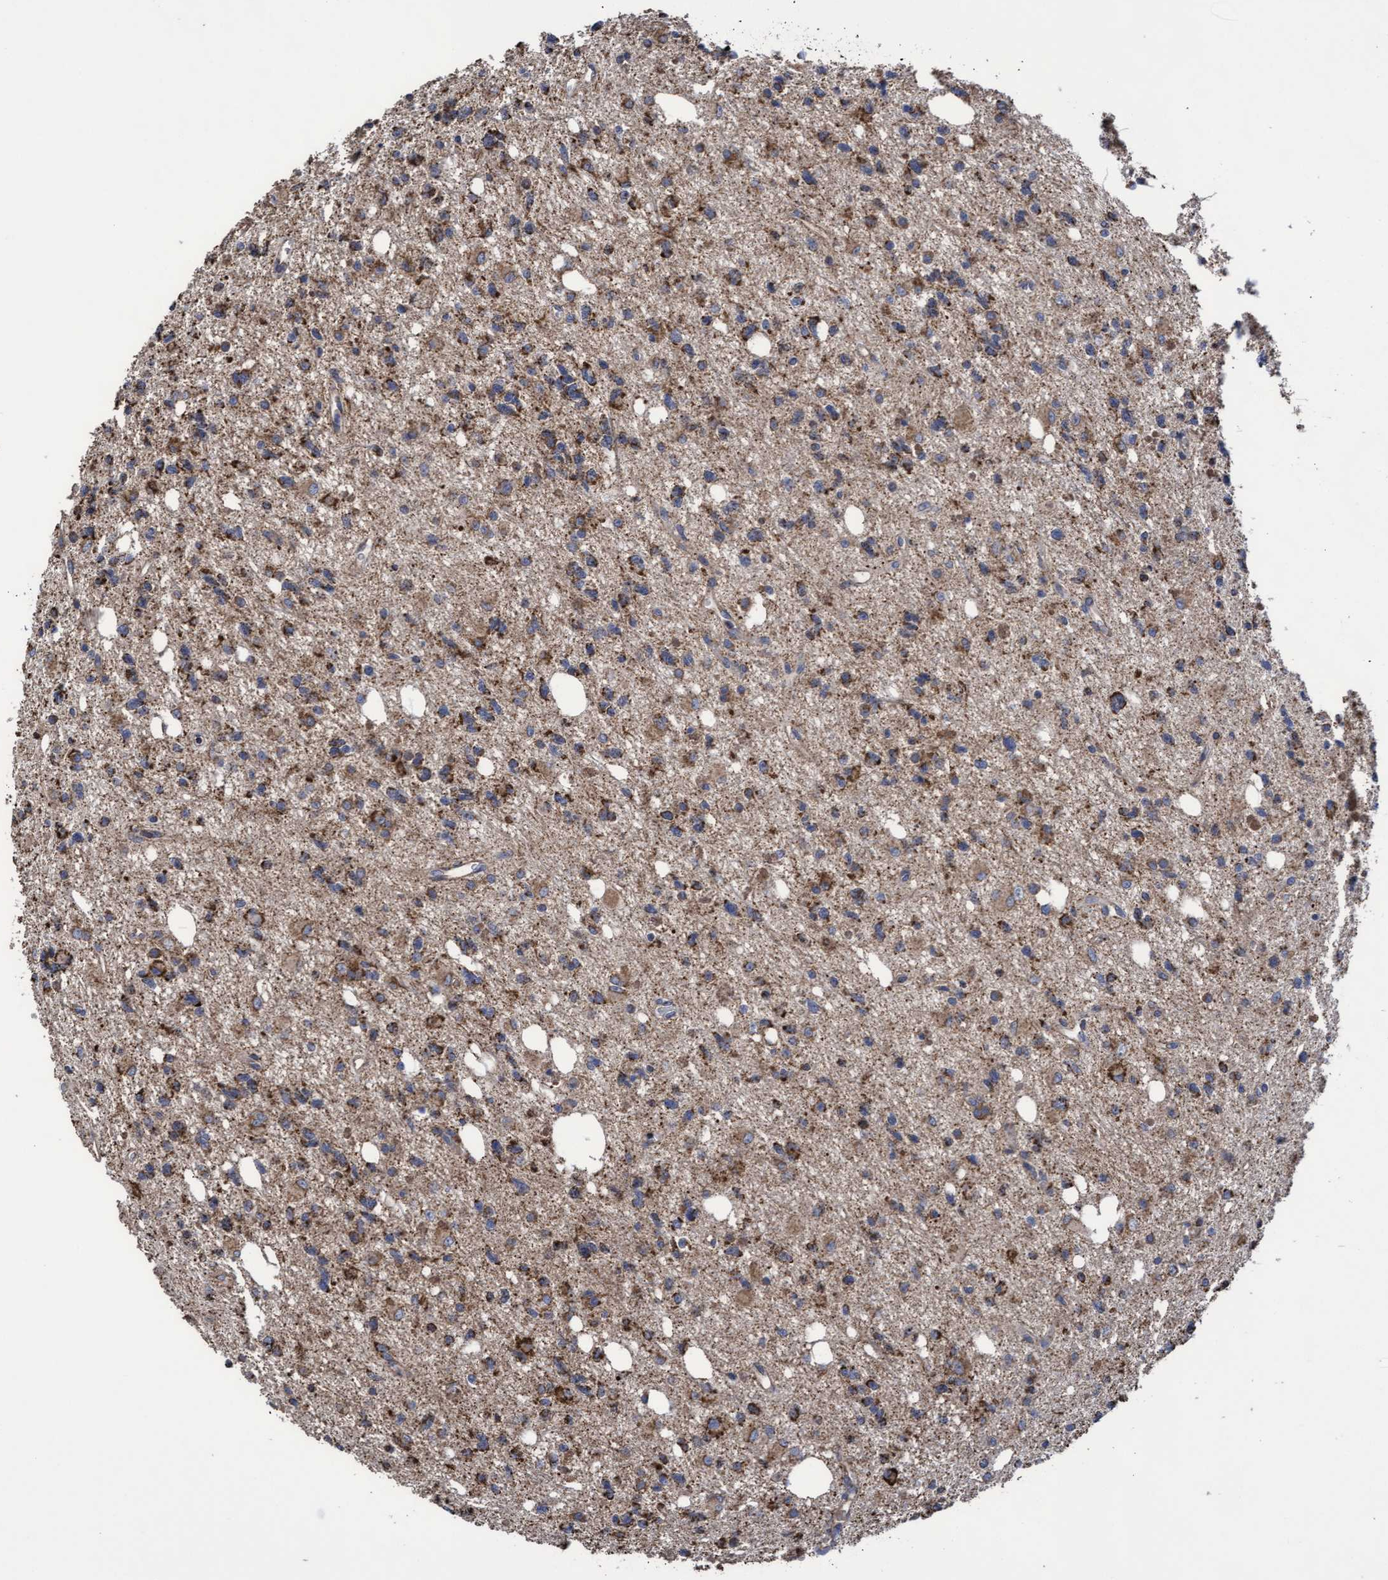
{"staining": {"intensity": "moderate", "quantity": ">75%", "location": "cytoplasmic/membranous"}, "tissue": "glioma", "cell_type": "Tumor cells", "image_type": "cancer", "snomed": [{"axis": "morphology", "description": "Glioma, malignant, High grade"}, {"axis": "topography", "description": "Brain"}], "caption": "Immunohistochemical staining of human malignant high-grade glioma reveals moderate cytoplasmic/membranous protein expression in about >75% of tumor cells.", "gene": "COBL", "patient": {"sex": "female", "age": 62}}